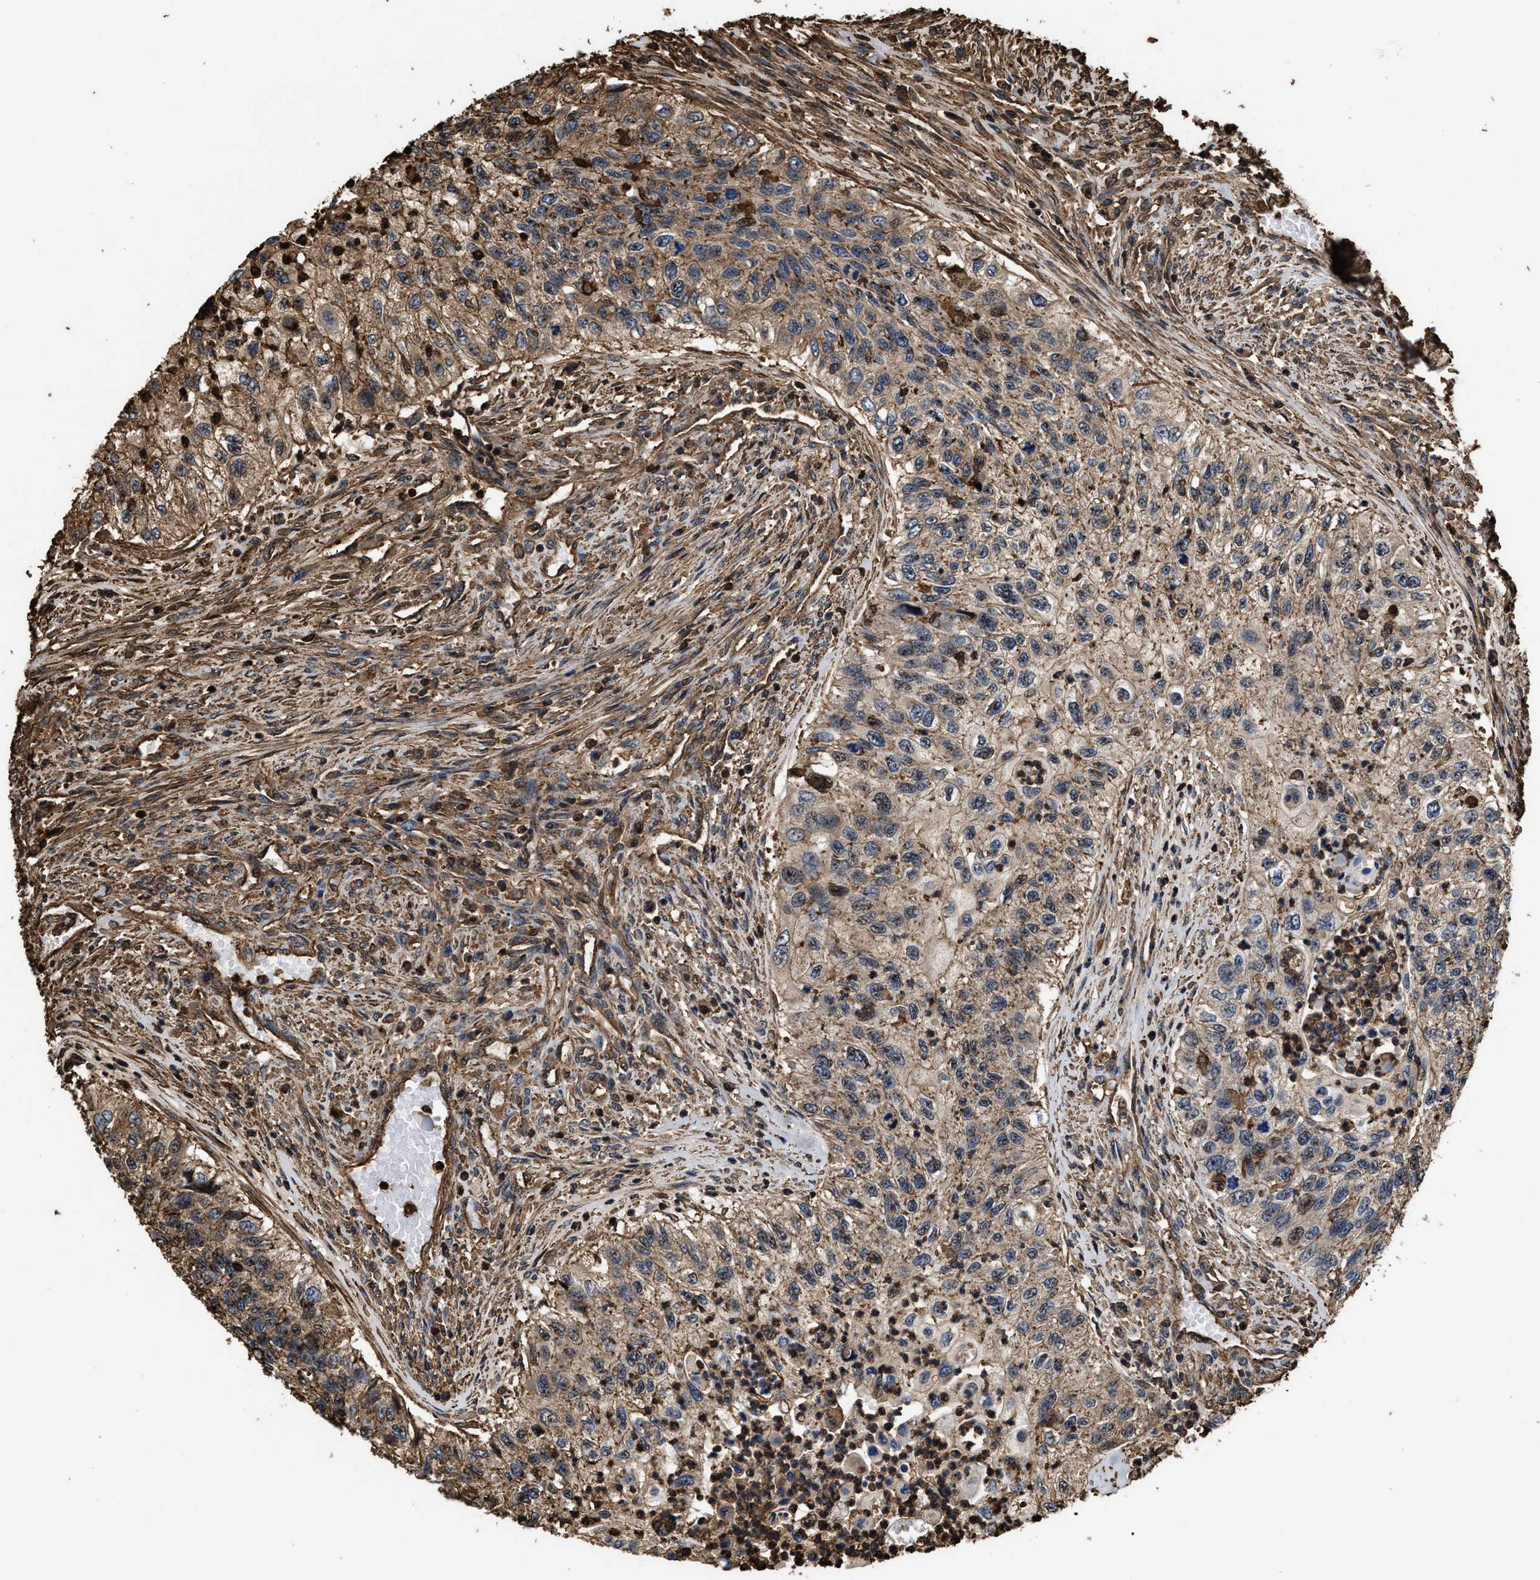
{"staining": {"intensity": "weak", "quantity": "25%-75%", "location": "cytoplasmic/membranous"}, "tissue": "urothelial cancer", "cell_type": "Tumor cells", "image_type": "cancer", "snomed": [{"axis": "morphology", "description": "Urothelial carcinoma, High grade"}, {"axis": "topography", "description": "Urinary bladder"}], "caption": "Urothelial cancer tissue shows weak cytoplasmic/membranous staining in about 25%-75% of tumor cells, visualized by immunohistochemistry.", "gene": "KBTBD2", "patient": {"sex": "female", "age": 60}}